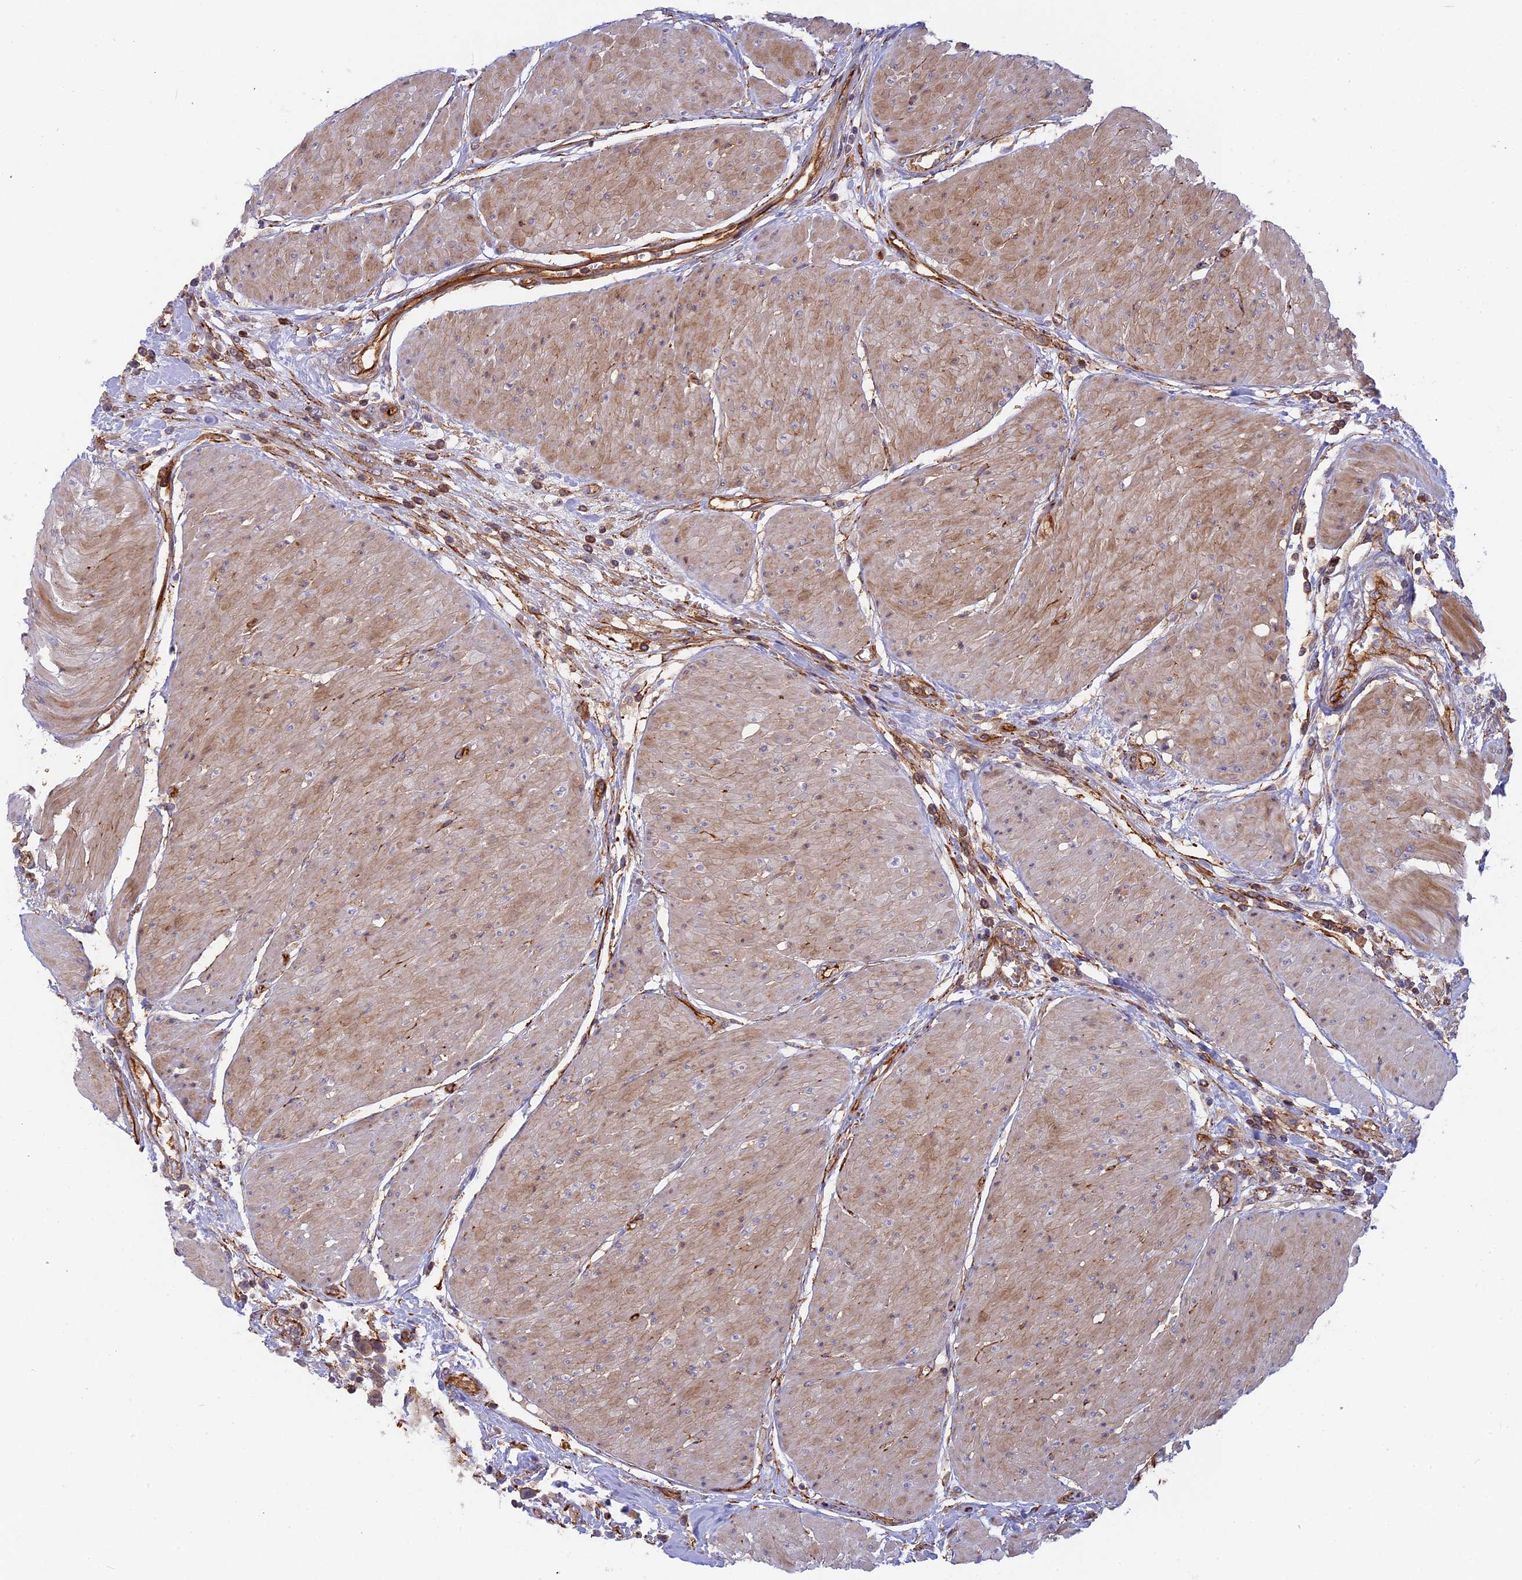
{"staining": {"intensity": "moderate", "quantity": "<25%", "location": "cytoplasmic/membranous"}, "tissue": "urothelial cancer", "cell_type": "Tumor cells", "image_type": "cancer", "snomed": [{"axis": "morphology", "description": "Urothelial carcinoma, High grade"}, {"axis": "topography", "description": "Urinary bladder"}], "caption": "Immunohistochemical staining of urothelial carcinoma (high-grade) shows moderate cytoplasmic/membranous protein staining in about <25% of tumor cells.", "gene": "CNBD2", "patient": {"sex": "male", "age": 50}}